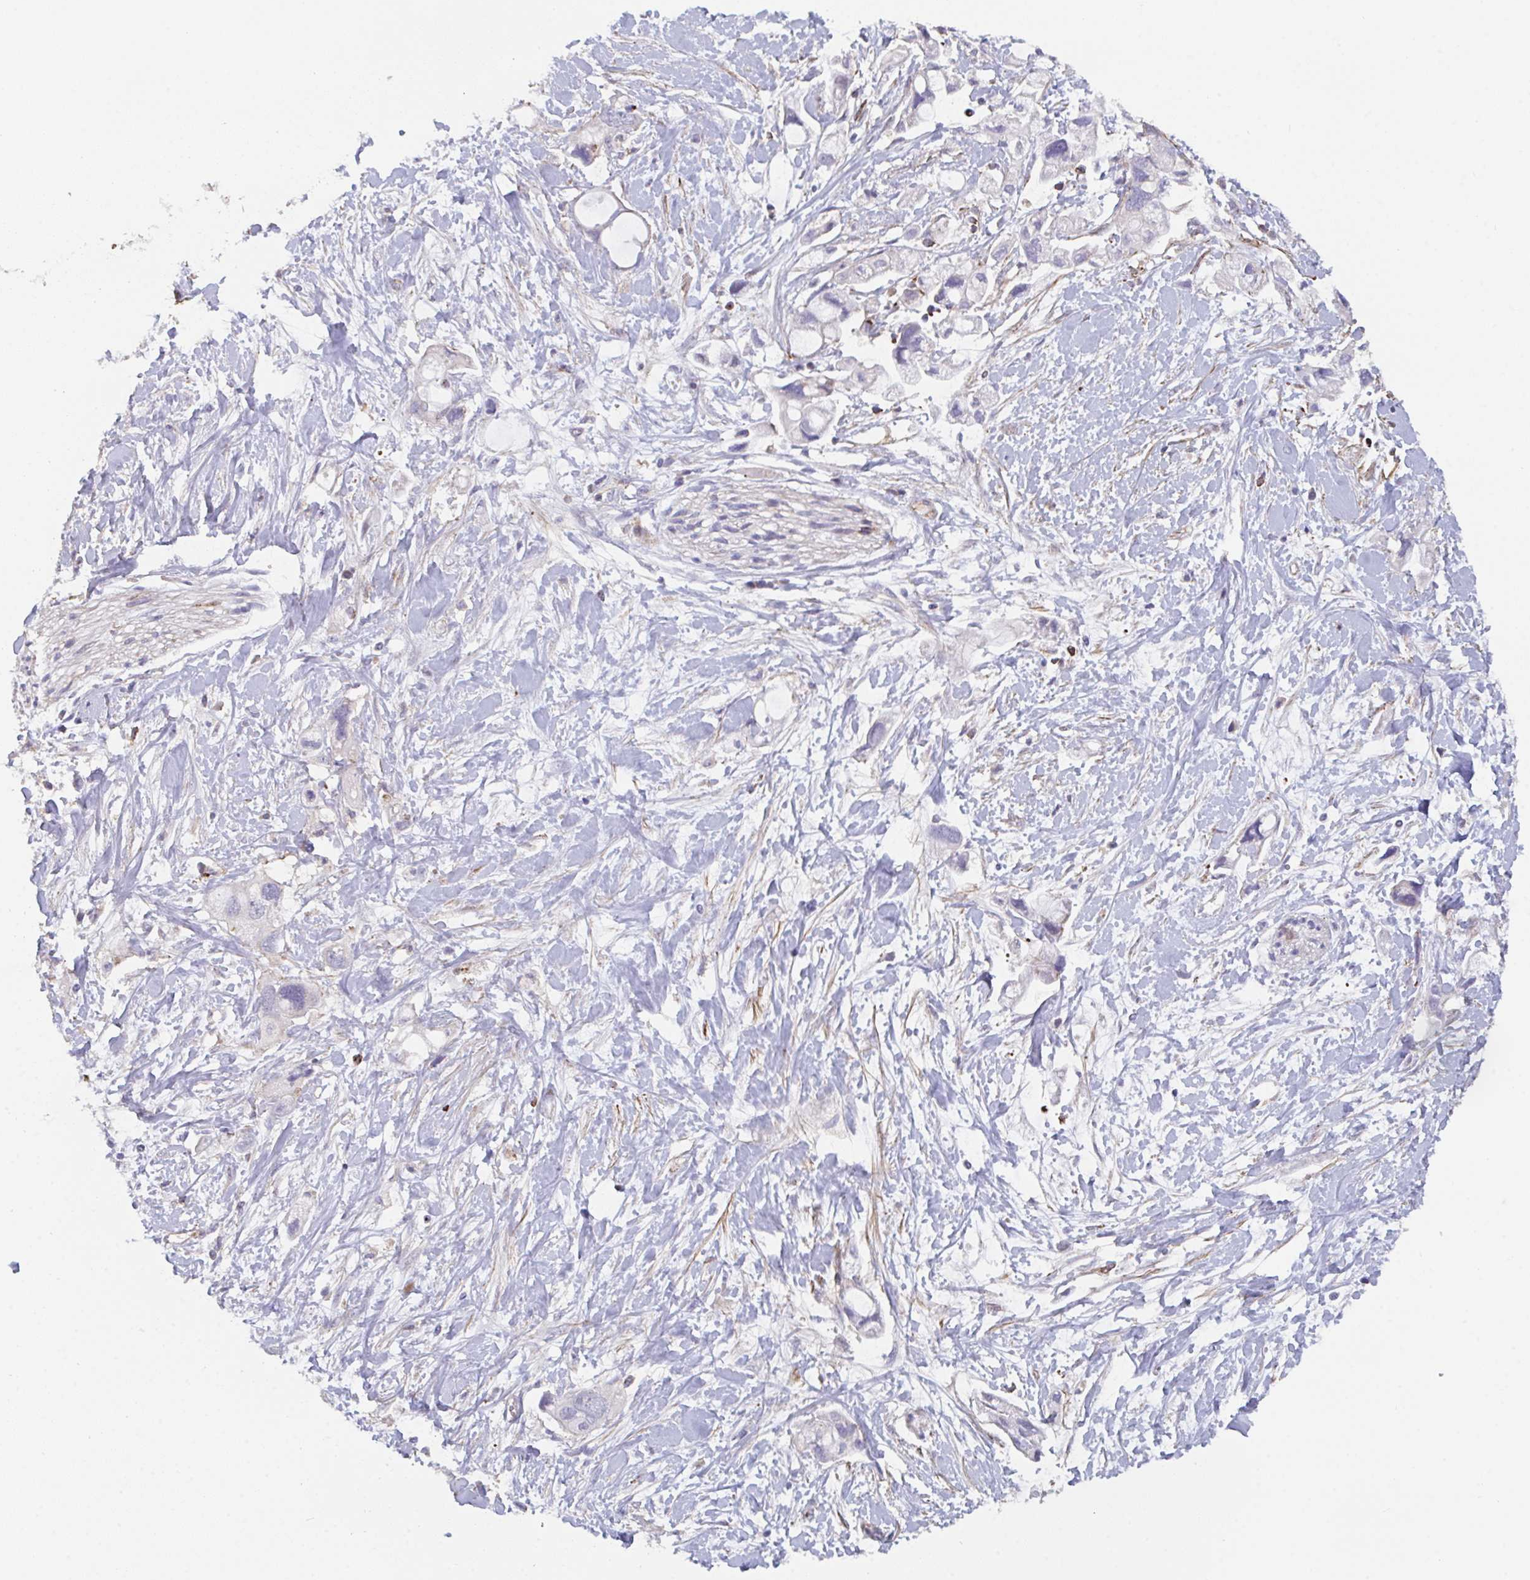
{"staining": {"intensity": "negative", "quantity": "none", "location": "none"}, "tissue": "pancreatic cancer", "cell_type": "Tumor cells", "image_type": "cancer", "snomed": [{"axis": "morphology", "description": "Adenocarcinoma, NOS"}, {"axis": "topography", "description": "Pancreas"}], "caption": "Immunohistochemistry image of neoplastic tissue: pancreatic cancer (adenocarcinoma) stained with DAB (3,3'-diaminobenzidine) displays no significant protein positivity in tumor cells. The staining was performed using DAB (3,3'-diaminobenzidine) to visualize the protein expression in brown, while the nuclei were stained in blue with hematoxylin (Magnification: 20x).", "gene": "FZD2", "patient": {"sex": "female", "age": 56}}